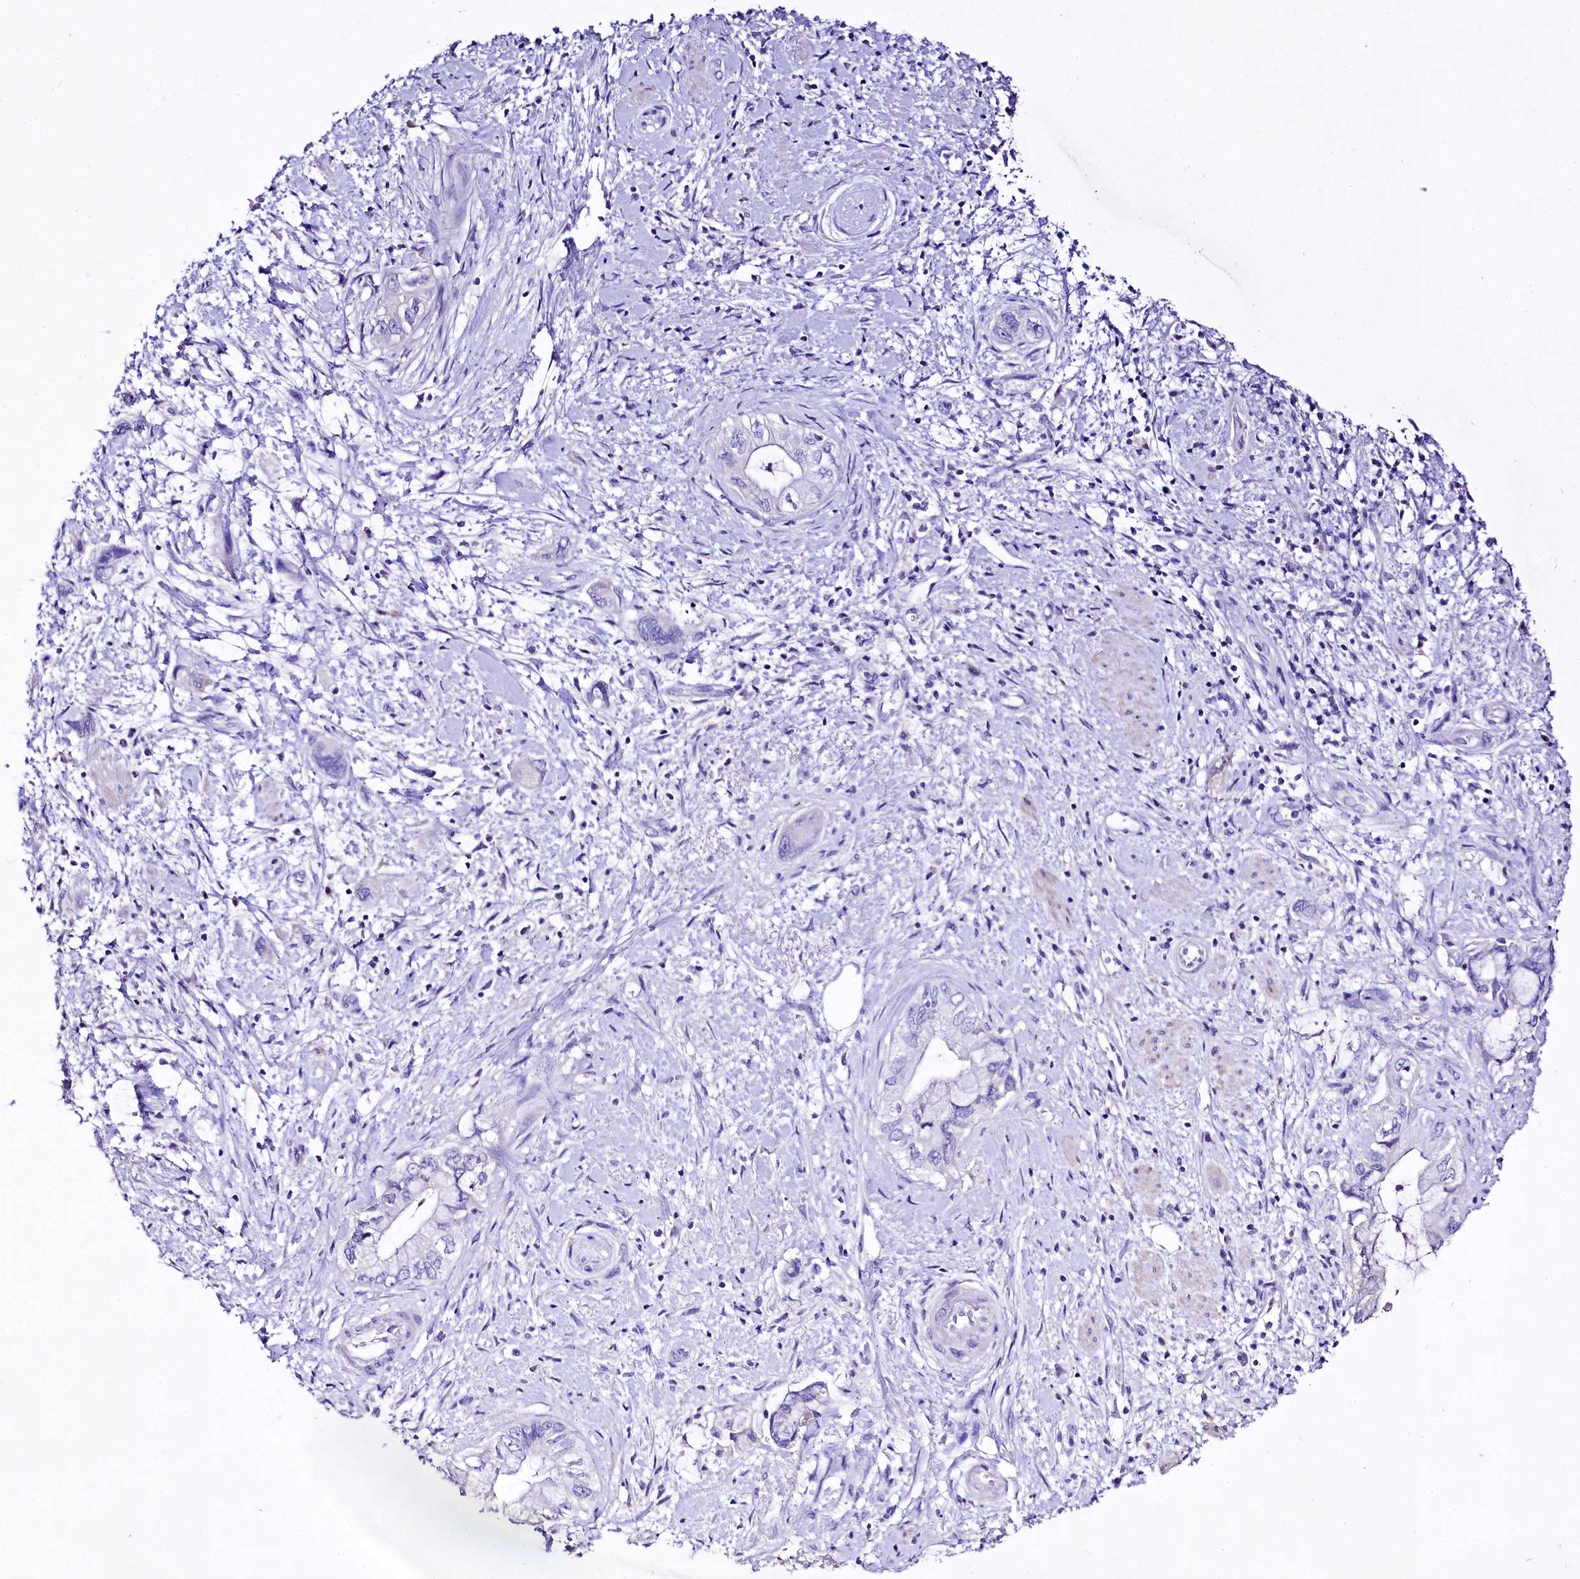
{"staining": {"intensity": "negative", "quantity": "none", "location": "none"}, "tissue": "pancreatic cancer", "cell_type": "Tumor cells", "image_type": "cancer", "snomed": [{"axis": "morphology", "description": "Adenocarcinoma, NOS"}, {"axis": "topography", "description": "Pancreas"}], "caption": "Immunohistochemical staining of adenocarcinoma (pancreatic) reveals no significant expression in tumor cells. (Stains: DAB immunohistochemistry with hematoxylin counter stain, Microscopy: brightfield microscopy at high magnification).", "gene": "A2ML1", "patient": {"sex": "female", "age": 73}}